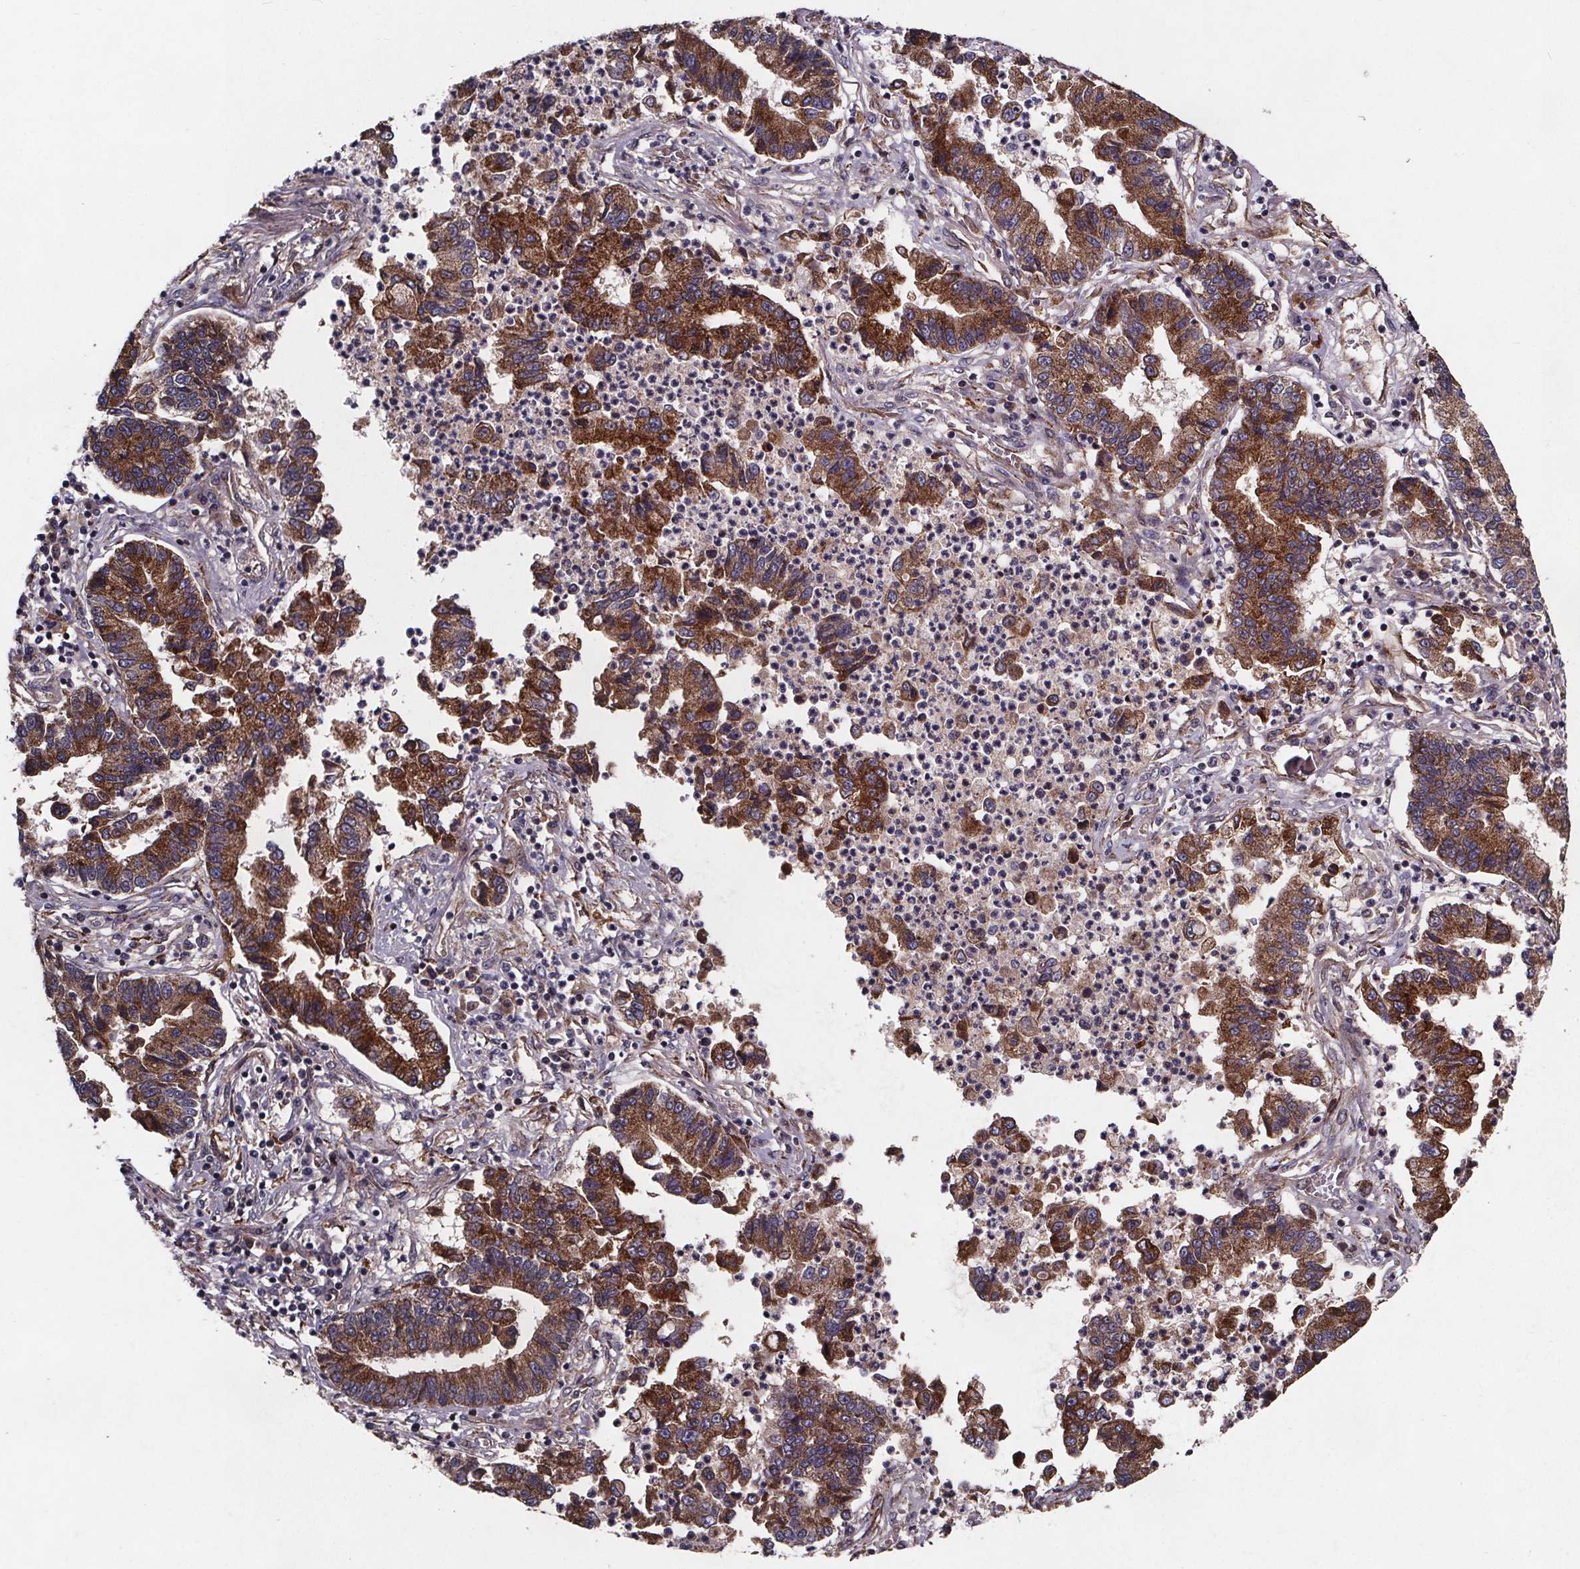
{"staining": {"intensity": "strong", "quantity": "25%-75%", "location": "cytoplasmic/membranous"}, "tissue": "lung cancer", "cell_type": "Tumor cells", "image_type": "cancer", "snomed": [{"axis": "morphology", "description": "Adenocarcinoma, NOS"}, {"axis": "topography", "description": "Lung"}], "caption": "Lung cancer (adenocarcinoma) stained with DAB (3,3'-diaminobenzidine) immunohistochemistry demonstrates high levels of strong cytoplasmic/membranous positivity in approximately 25%-75% of tumor cells.", "gene": "FASTKD3", "patient": {"sex": "female", "age": 57}}